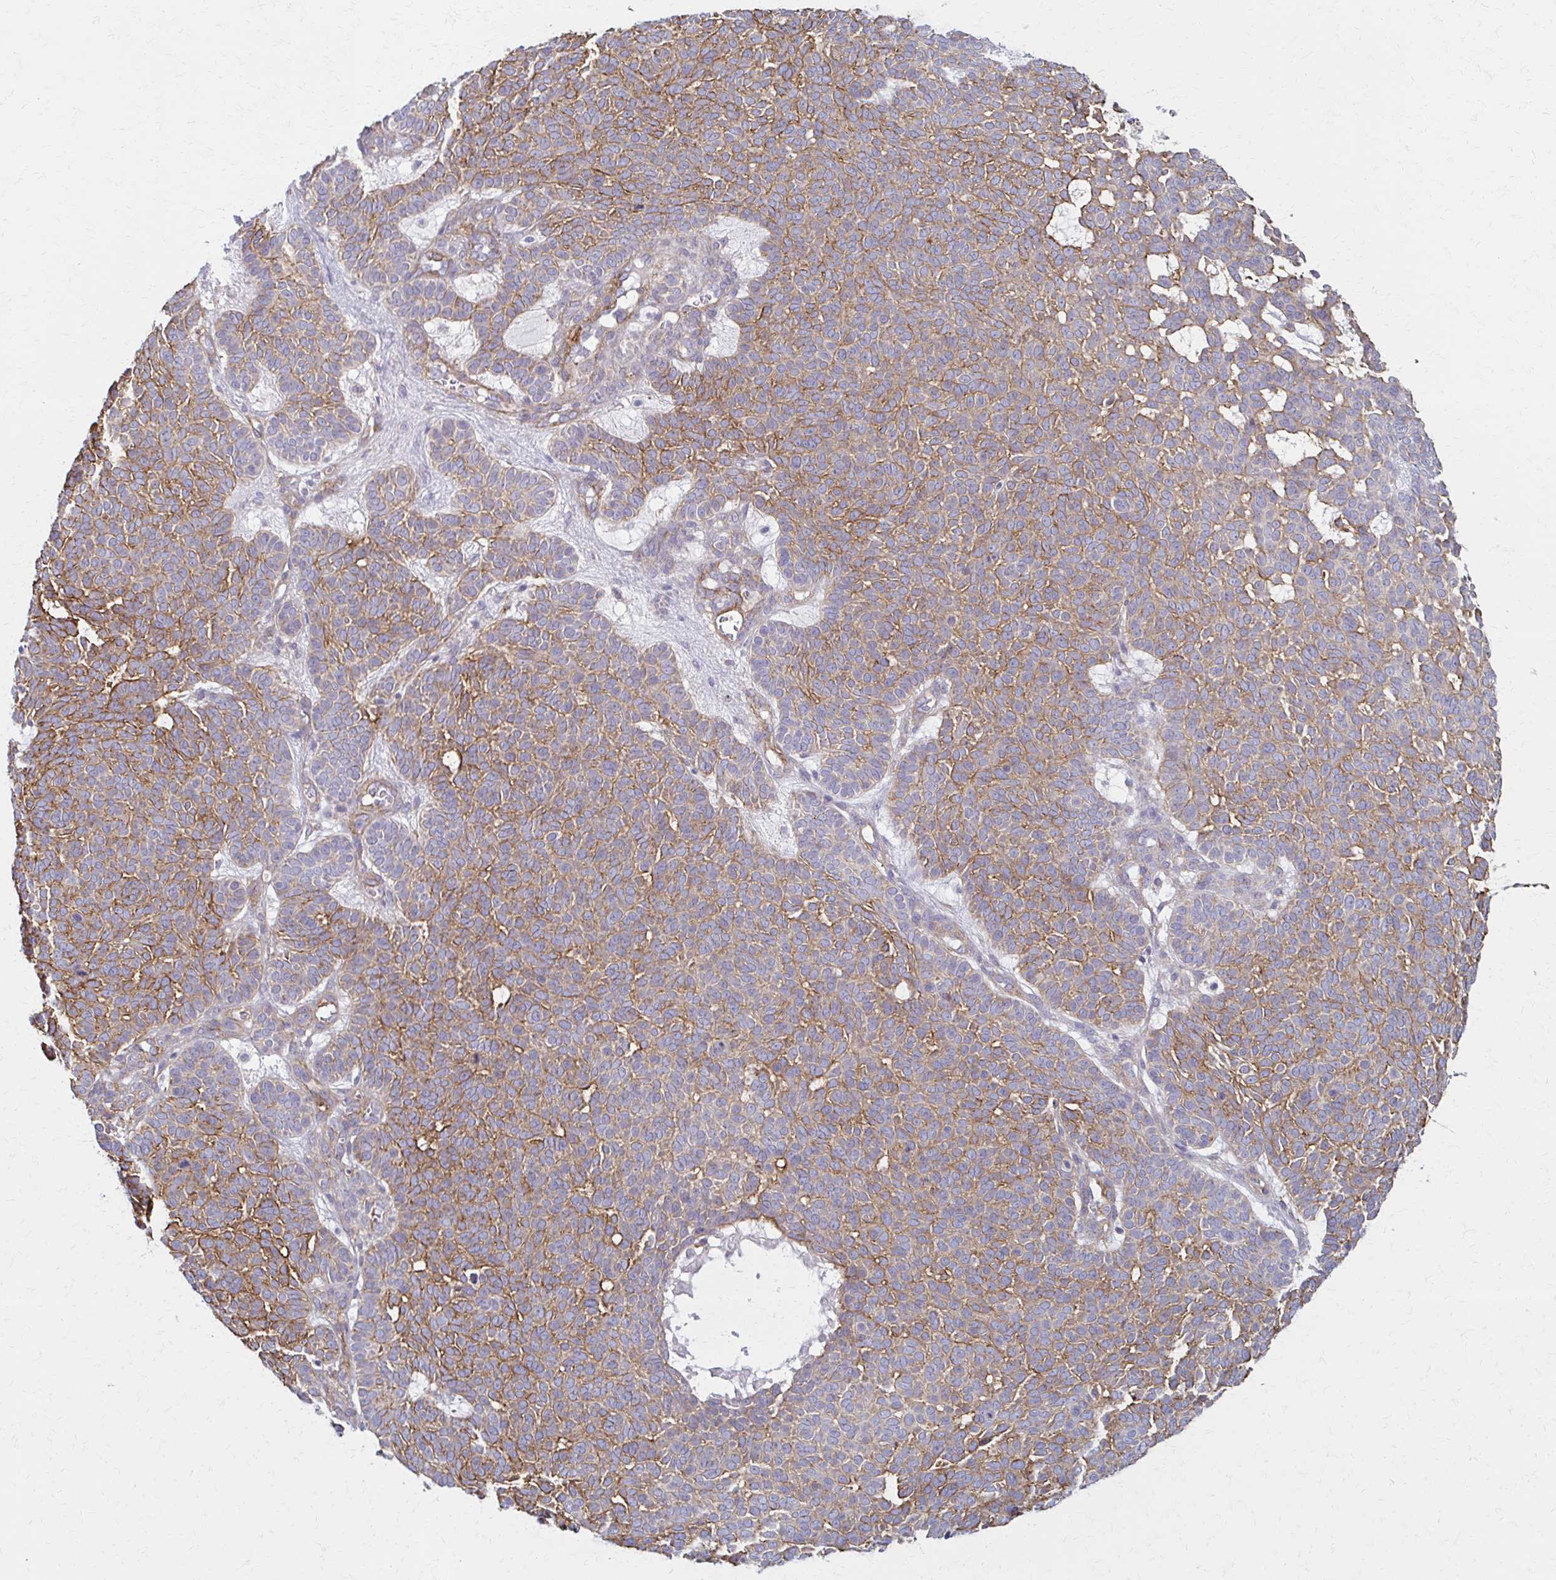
{"staining": {"intensity": "weak", "quantity": "25%-75%", "location": "cytoplasmic/membranous"}, "tissue": "skin cancer", "cell_type": "Tumor cells", "image_type": "cancer", "snomed": [{"axis": "morphology", "description": "Basal cell carcinoma"}, {"axis": "topography", "description": "Skin"}], "caption": "Brown immunohistochemical staining in skin cancer (basal cell carcinoma) demonstrates weak cytoplasmic/membranous positivity in approximately 25%-75% of tumor cells. Using DAB (3,3'-diaminobenzidine) (brown) and hematoxylin (blue) stains, captured at high magnification using brightfield microscopy.", "gene": "TIMMDC1", "patient": {"sex": "female", "age": 82}}